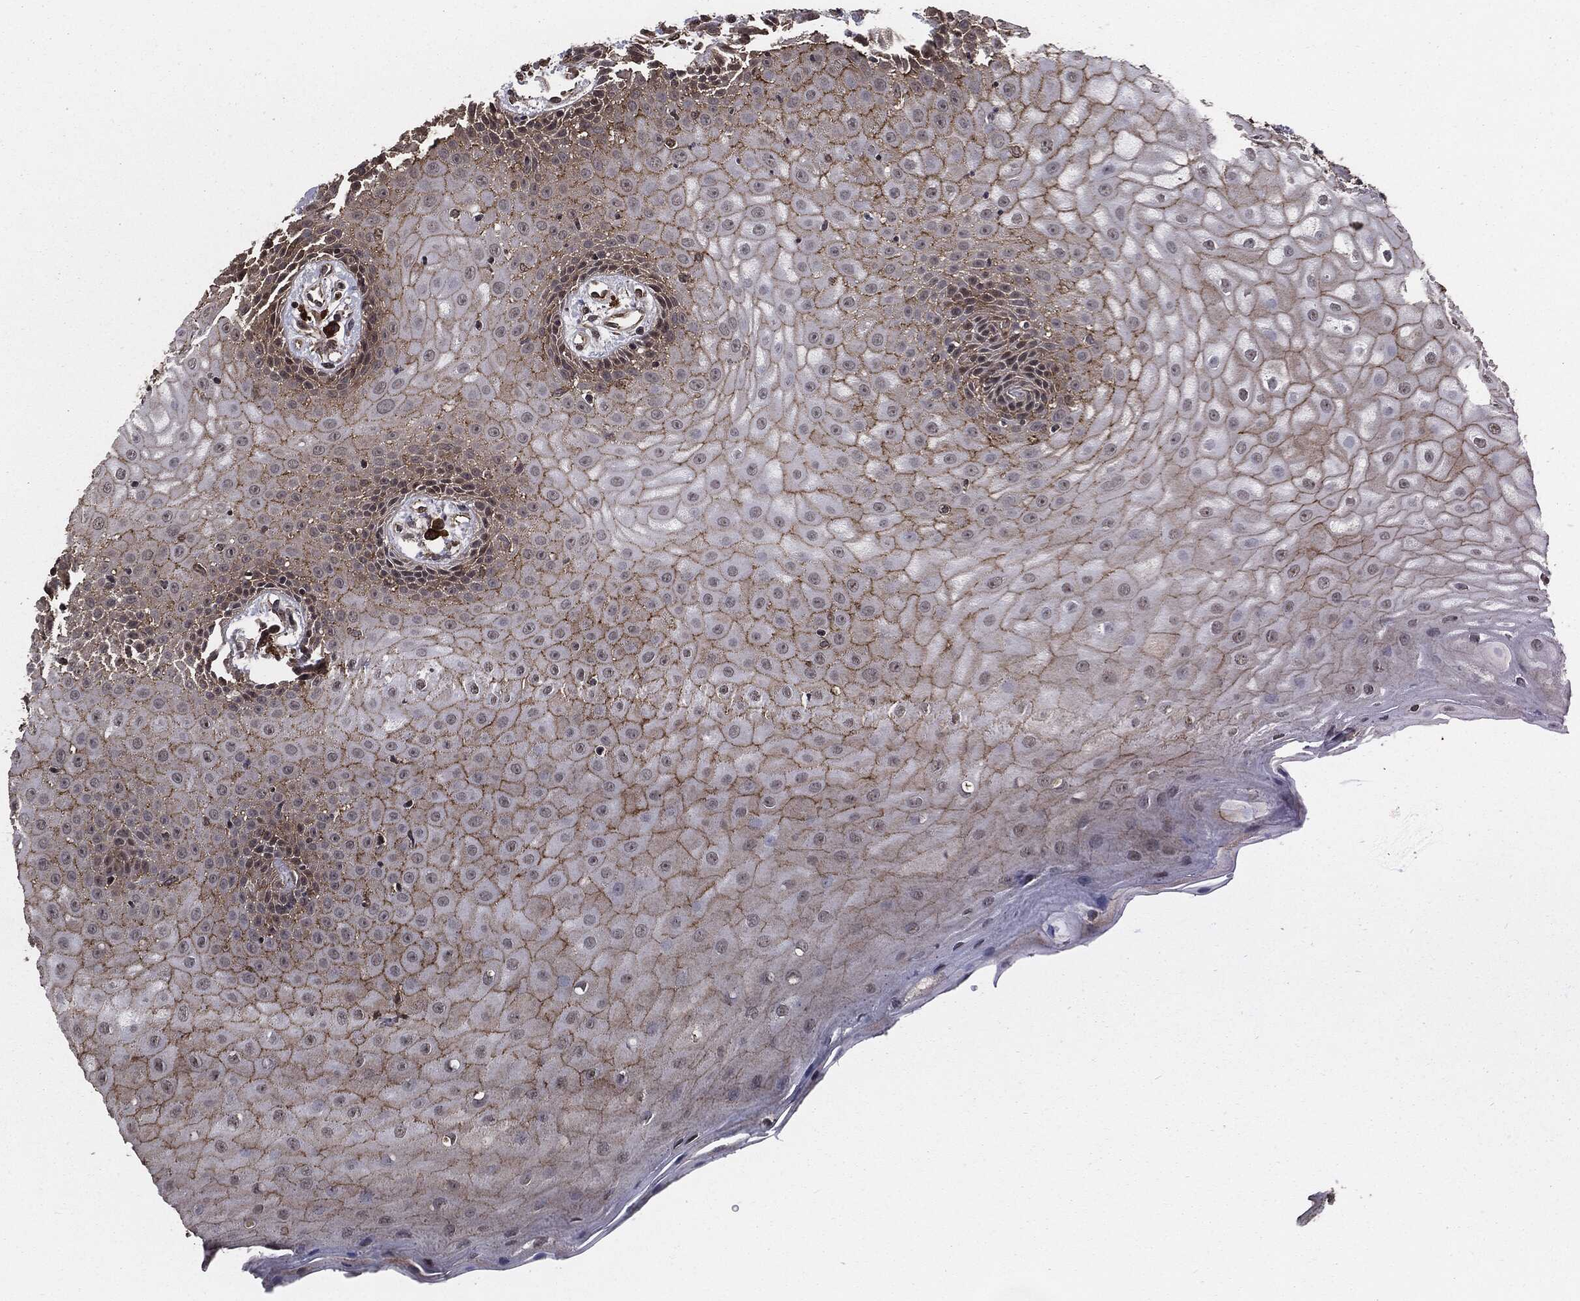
{"staining": {"intensity": "moderate", "quantity": "25%-75%", "location": "cytoplasmic/membranous"}, "tissue": "oral mucosa", "cell_type": "Squamous epithelial cells", "image_type": "normal", "snomed": [{"axis": "morphology", "description": "Normal tissue, NOS"}, {"axis": "morphology", "description": "Squamous cell carcinoma, NOS"}, {"axis": "topography", "description": "Oral tissue"}, {"axis": "topography", "description": "Head-Neck"}], "caption": "IHC histopathology image of normal oral mucosa stained for a protein (brown), which displays medium levels of moderate cytoplasmic/membranous staining in approximately 25%-75% of squamous epithelial cells.", "gene": "PTPA", "patient": {"sex": "female", "age": 82}}